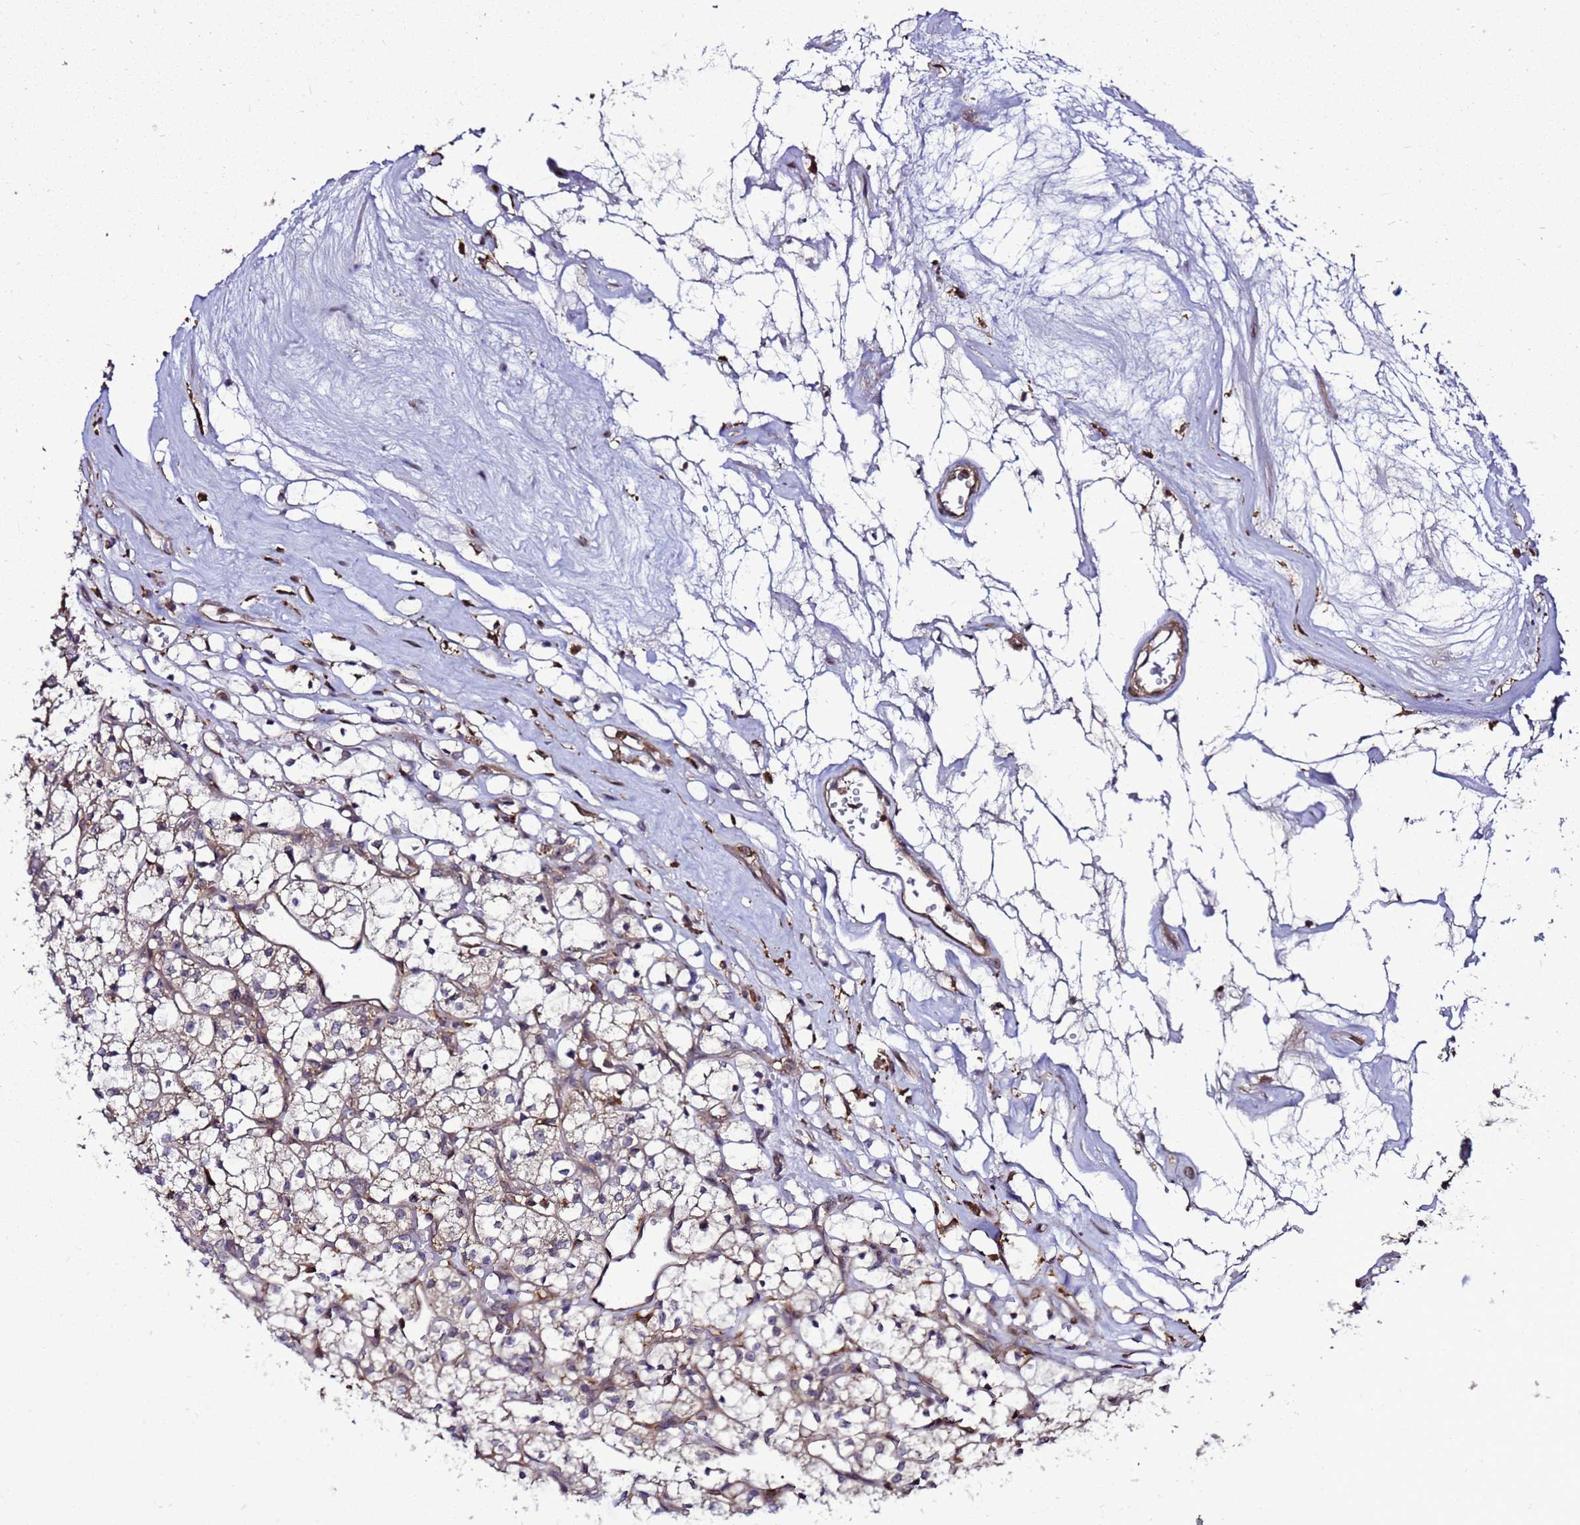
{"staining": {"intensity": "negative", "quantity": "none", "location": "none"}, "tissue": "renal cancer", "cell_type": "Tumor cells", "image_type": "cancer", "snomed": [{"axis": "morphology", "description": "Adenocarcinoma, NOS"}, {"axis": "topography", "description": "Kidney"}], "caption": "This is an IHC histopathology image of renal adenocarcinoma. There is no staining in tumor cells.", "gene": "TRABD", "patient": {"sex": "female", "age": 69}}